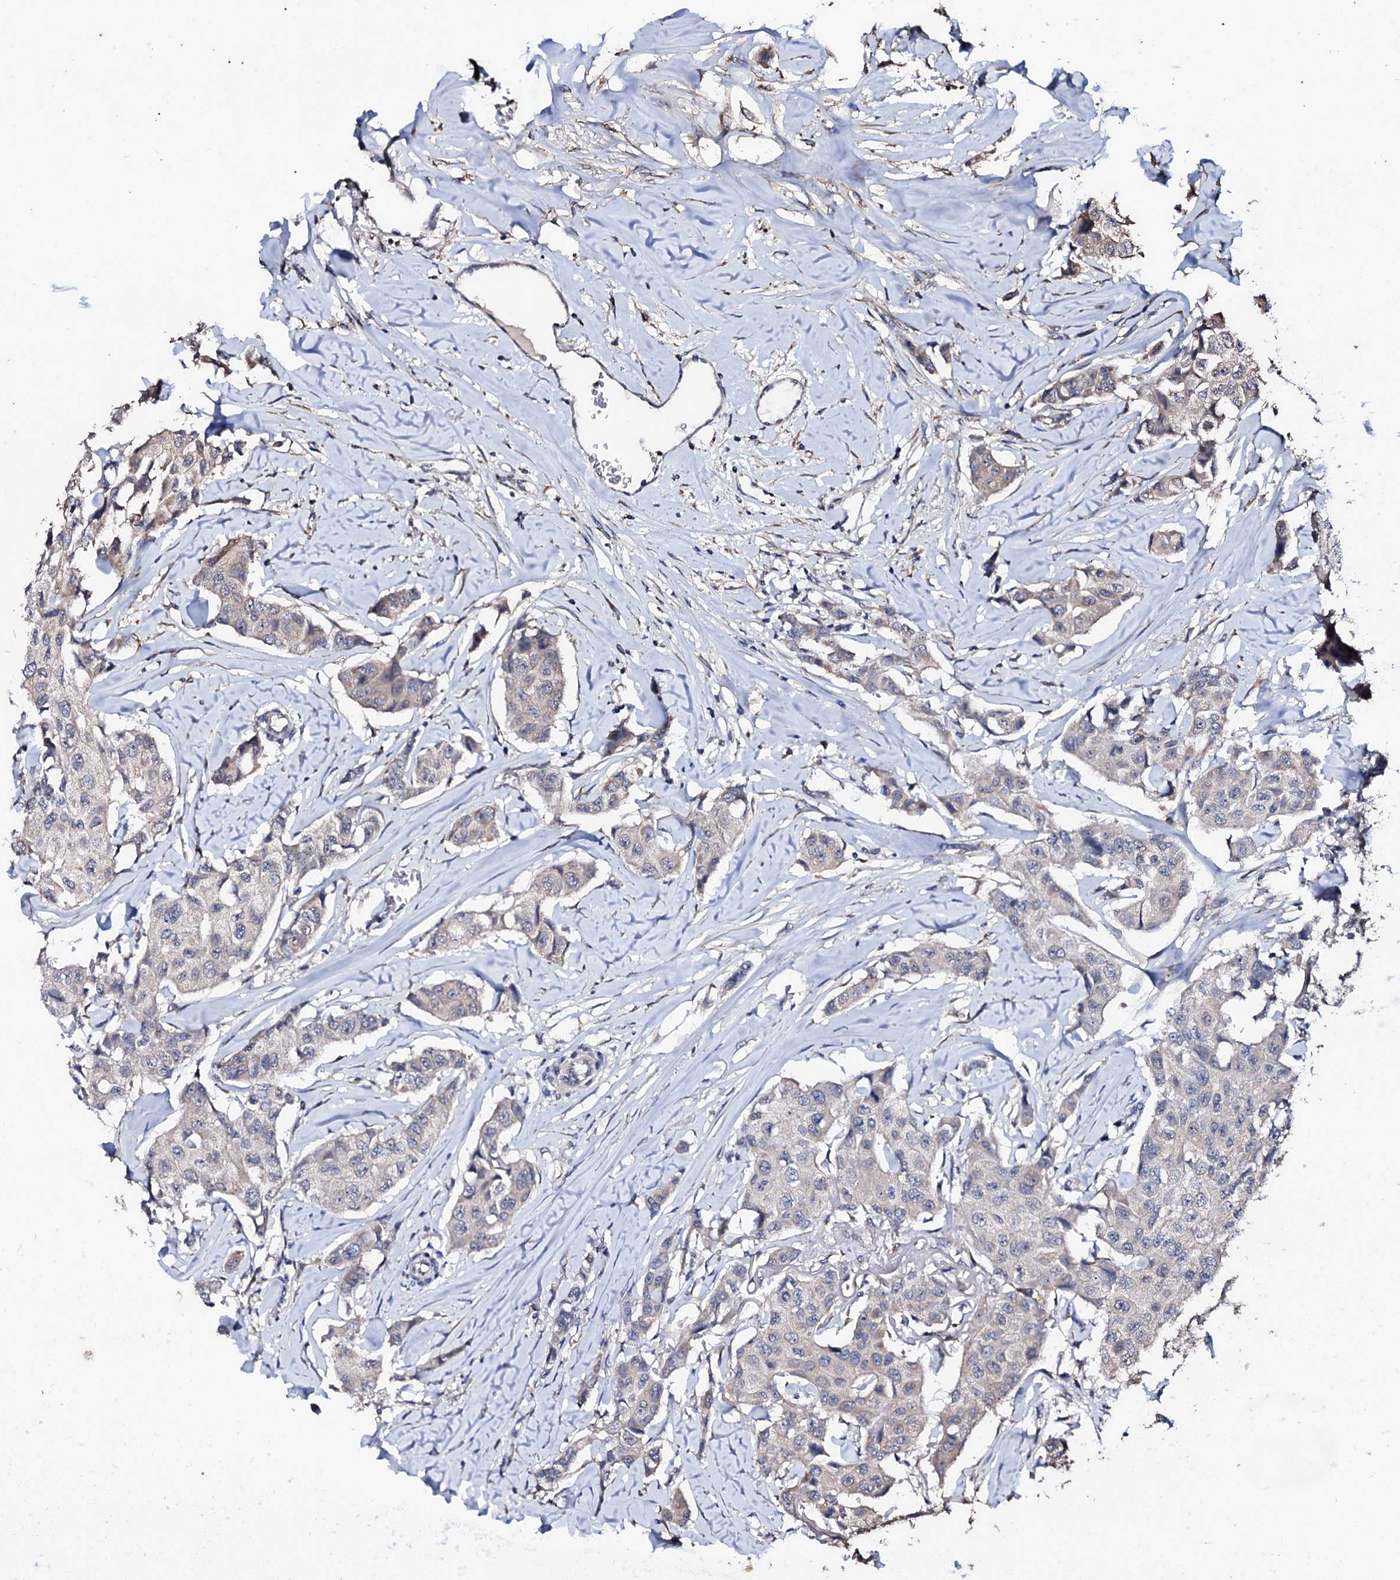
{"staining": {"intensity": "negative", "quantity": "none", "location": "none"}, "tissue": "breast cancer", "cell_type": "Tumor cells", "image_type": "cancer", "snomed": [{"axis": "morphology", "description": "Duct carcinoma"}, {"axis": "topography", "description": "Breast"}], "caption": "Human intraductal carcinoma (breast) stained for a protein using IHC displays no expression in tumor cells.", "gene": "SUPT7L", "patient": {"sex": "female", "age": 80}}